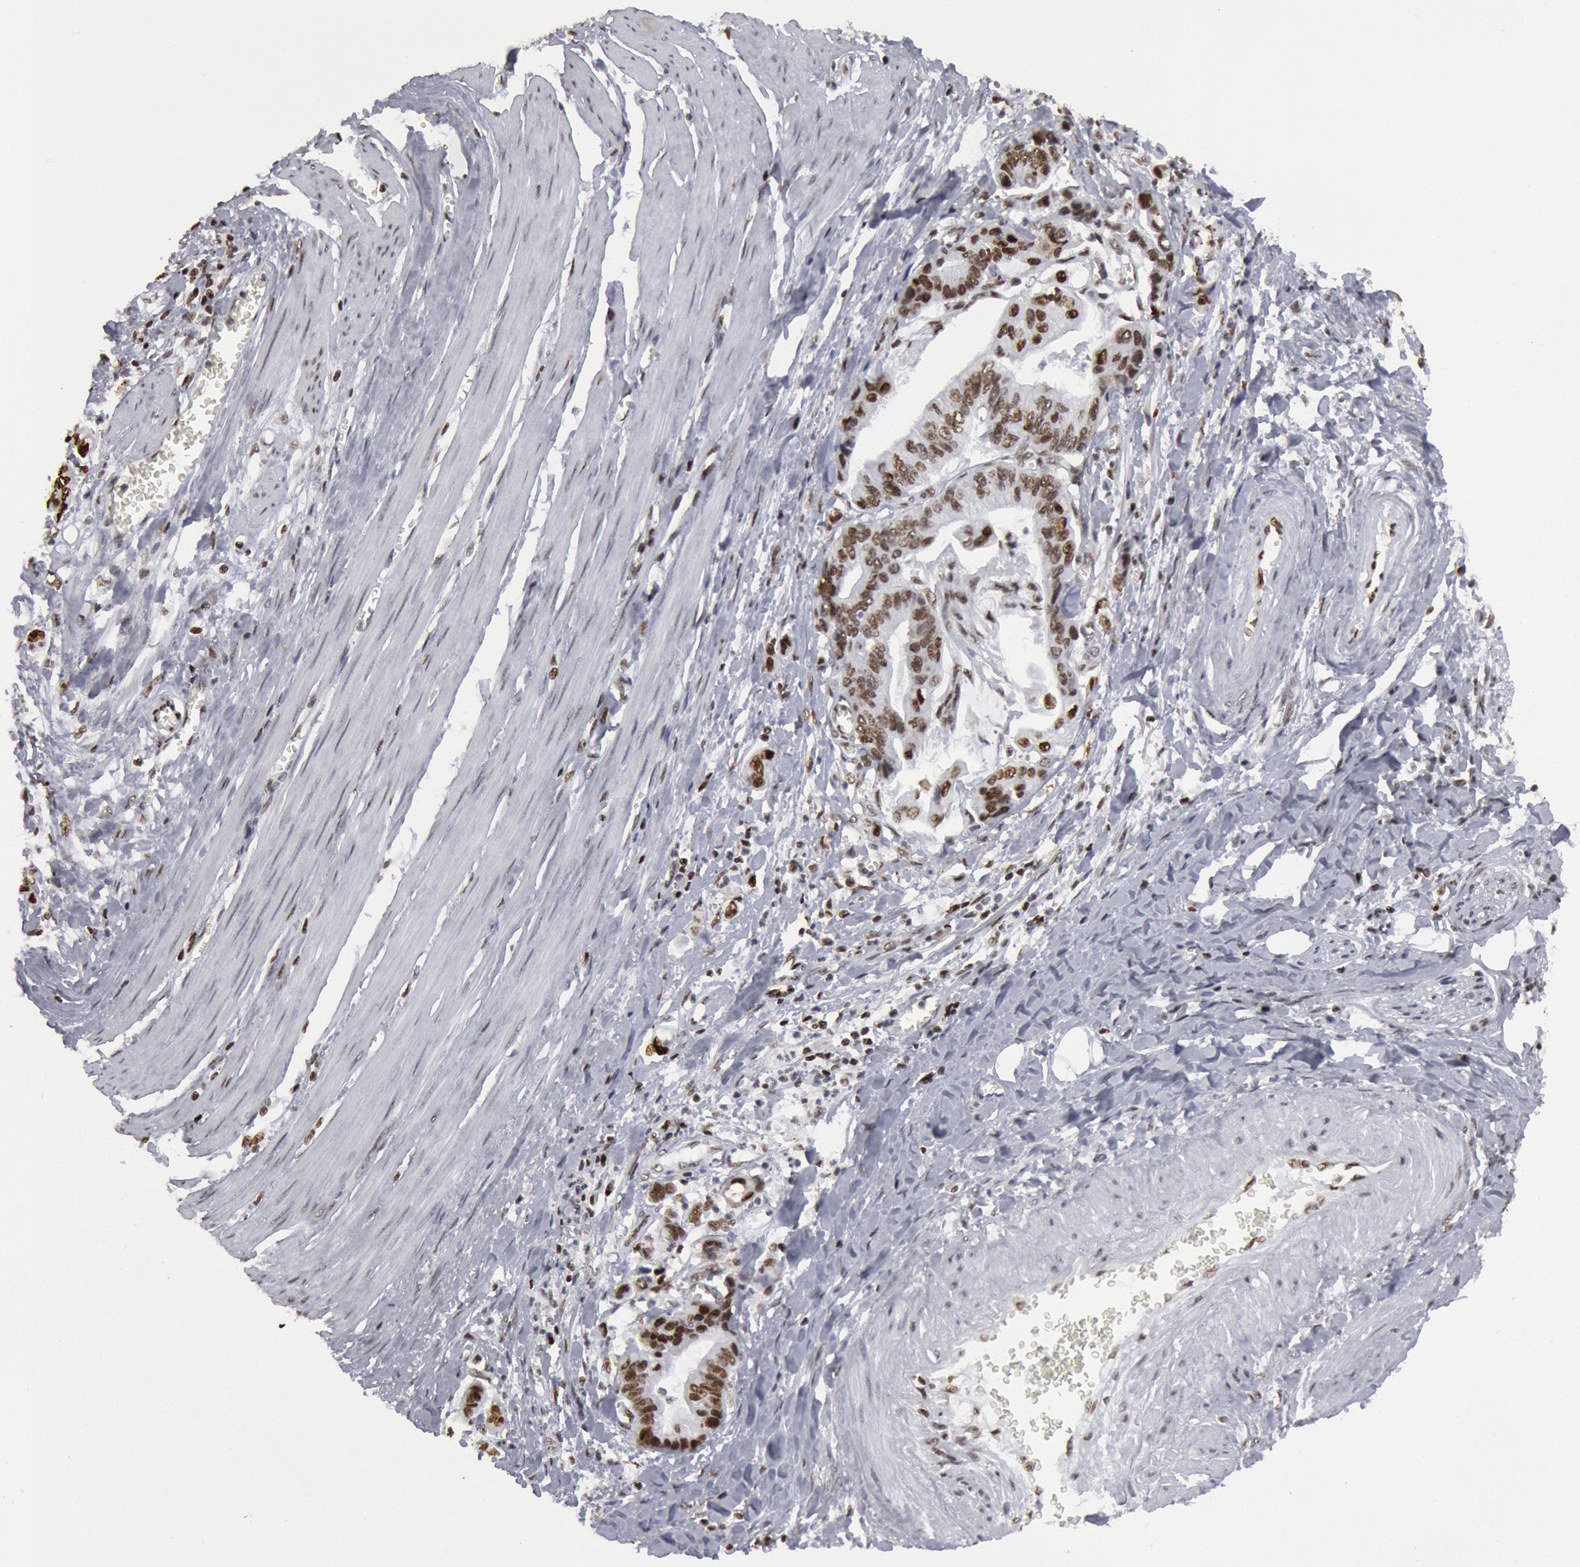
{"staining": {"intensity": "moderate", "quantity": ">75%", "location": "nuclear"}, "tissue": "stomach cancer", "cell_type": "Tumor cells", "image_type": "cancer", "snomed": [{"axis": "morphology", "description": "Adenocarcinoma, NOS"}, {"axis": "topography", "description": "Stomach, upper"}], "caption": "Protein staining by immunohistochemistry demonstrates moderate nuclear expression in approximately >75% of tumor cells in adenocarcinoma (stomach). Nuclei are stained in blue.", "gene": "SUB1", "patient": {"sex": "male", "age": 80}}